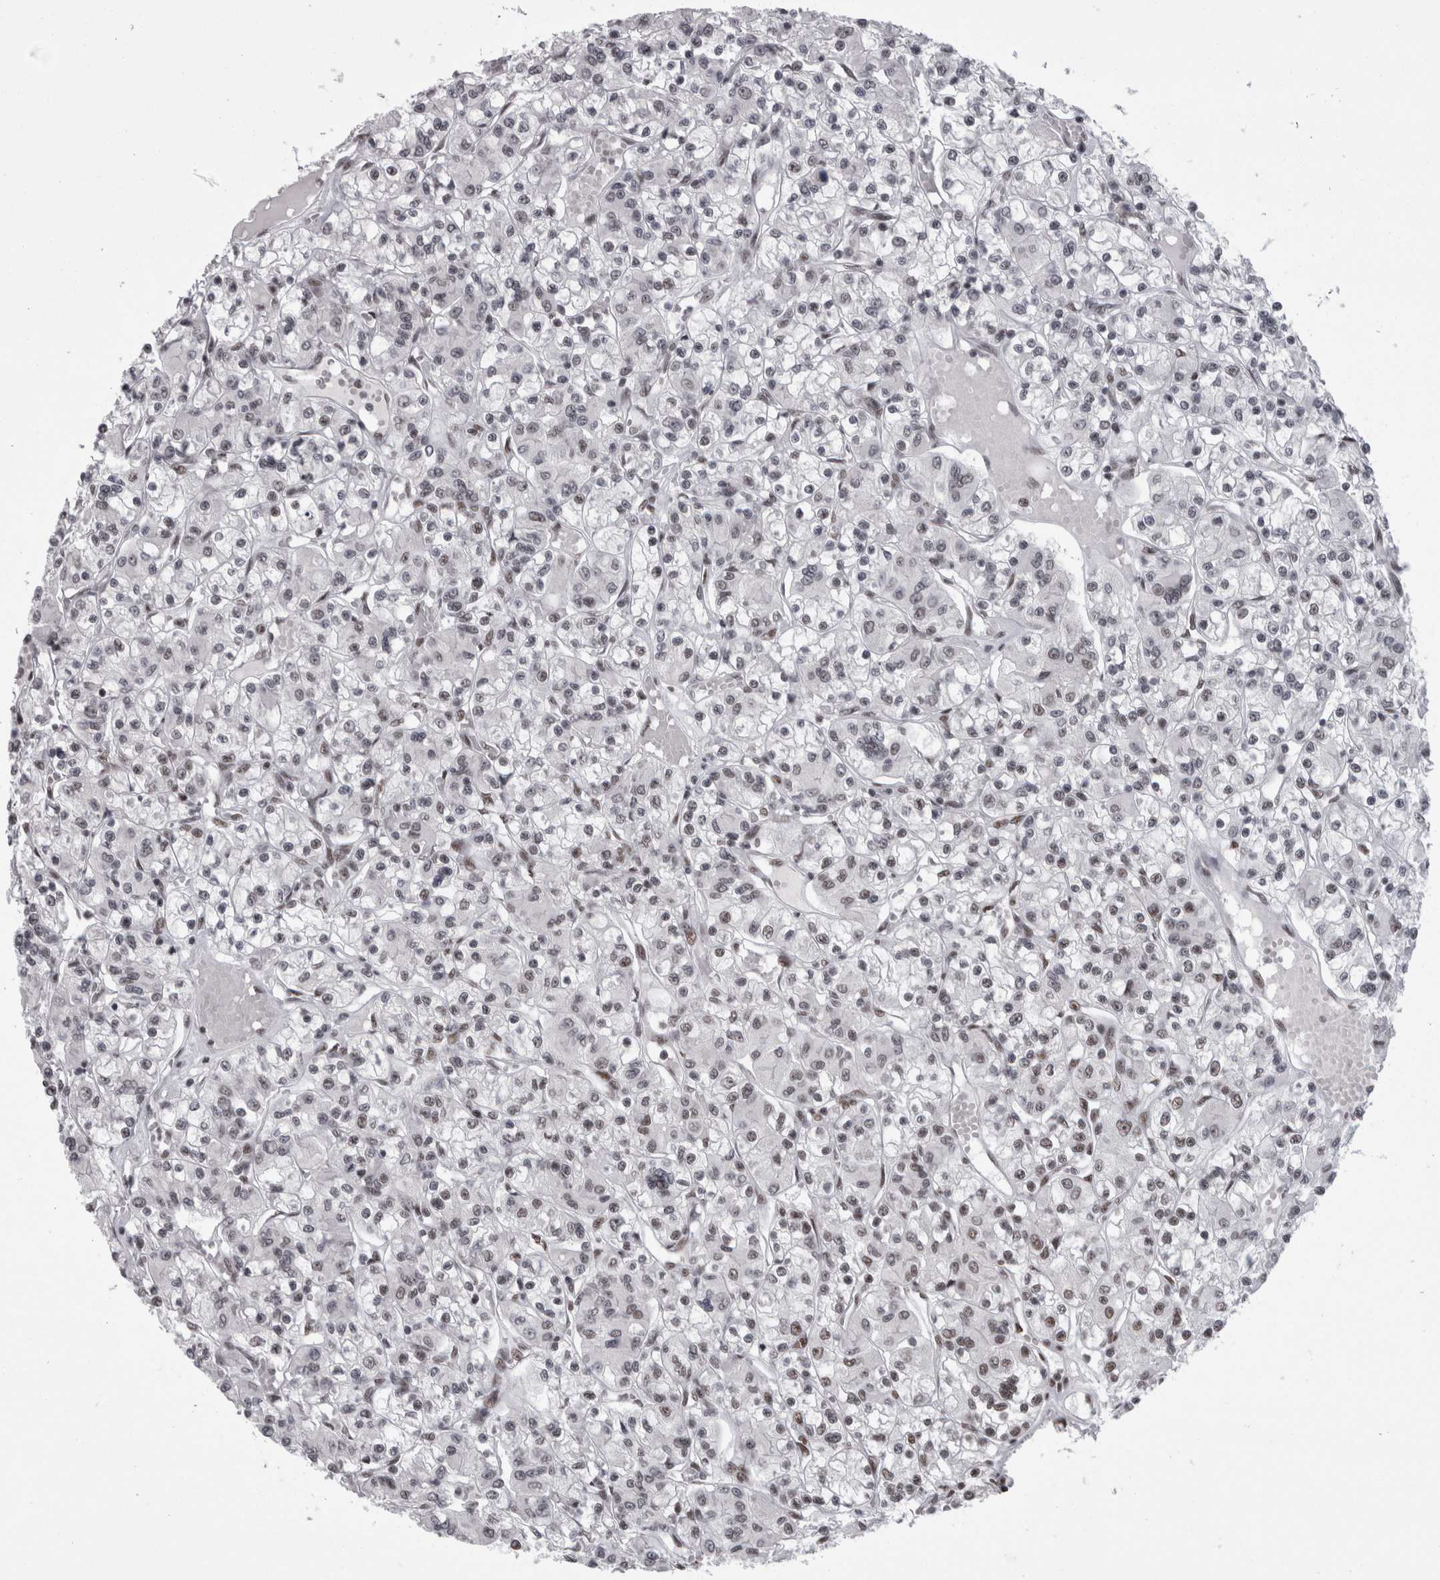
{"staining": {"intensity": "weak", "quantity": "25%-75%", "location": "nuclear"}, "tissue": "renal cancer", "cell_type": "Tumor cells", "image_type": "cancer", "snomed": [{"axis": "morphology", "description": "Adenocarcinoma, NOS"}, {"axis": "topography", "description": "Kidney"}], "caption": "Brown immunohistochemical staining in human renal adenocarcinoma displays weak nuclear staining in about 25%-75% of tumor cells.", "gene": "SNRNP40", "patient": {"sex": "female", "age": 59}}